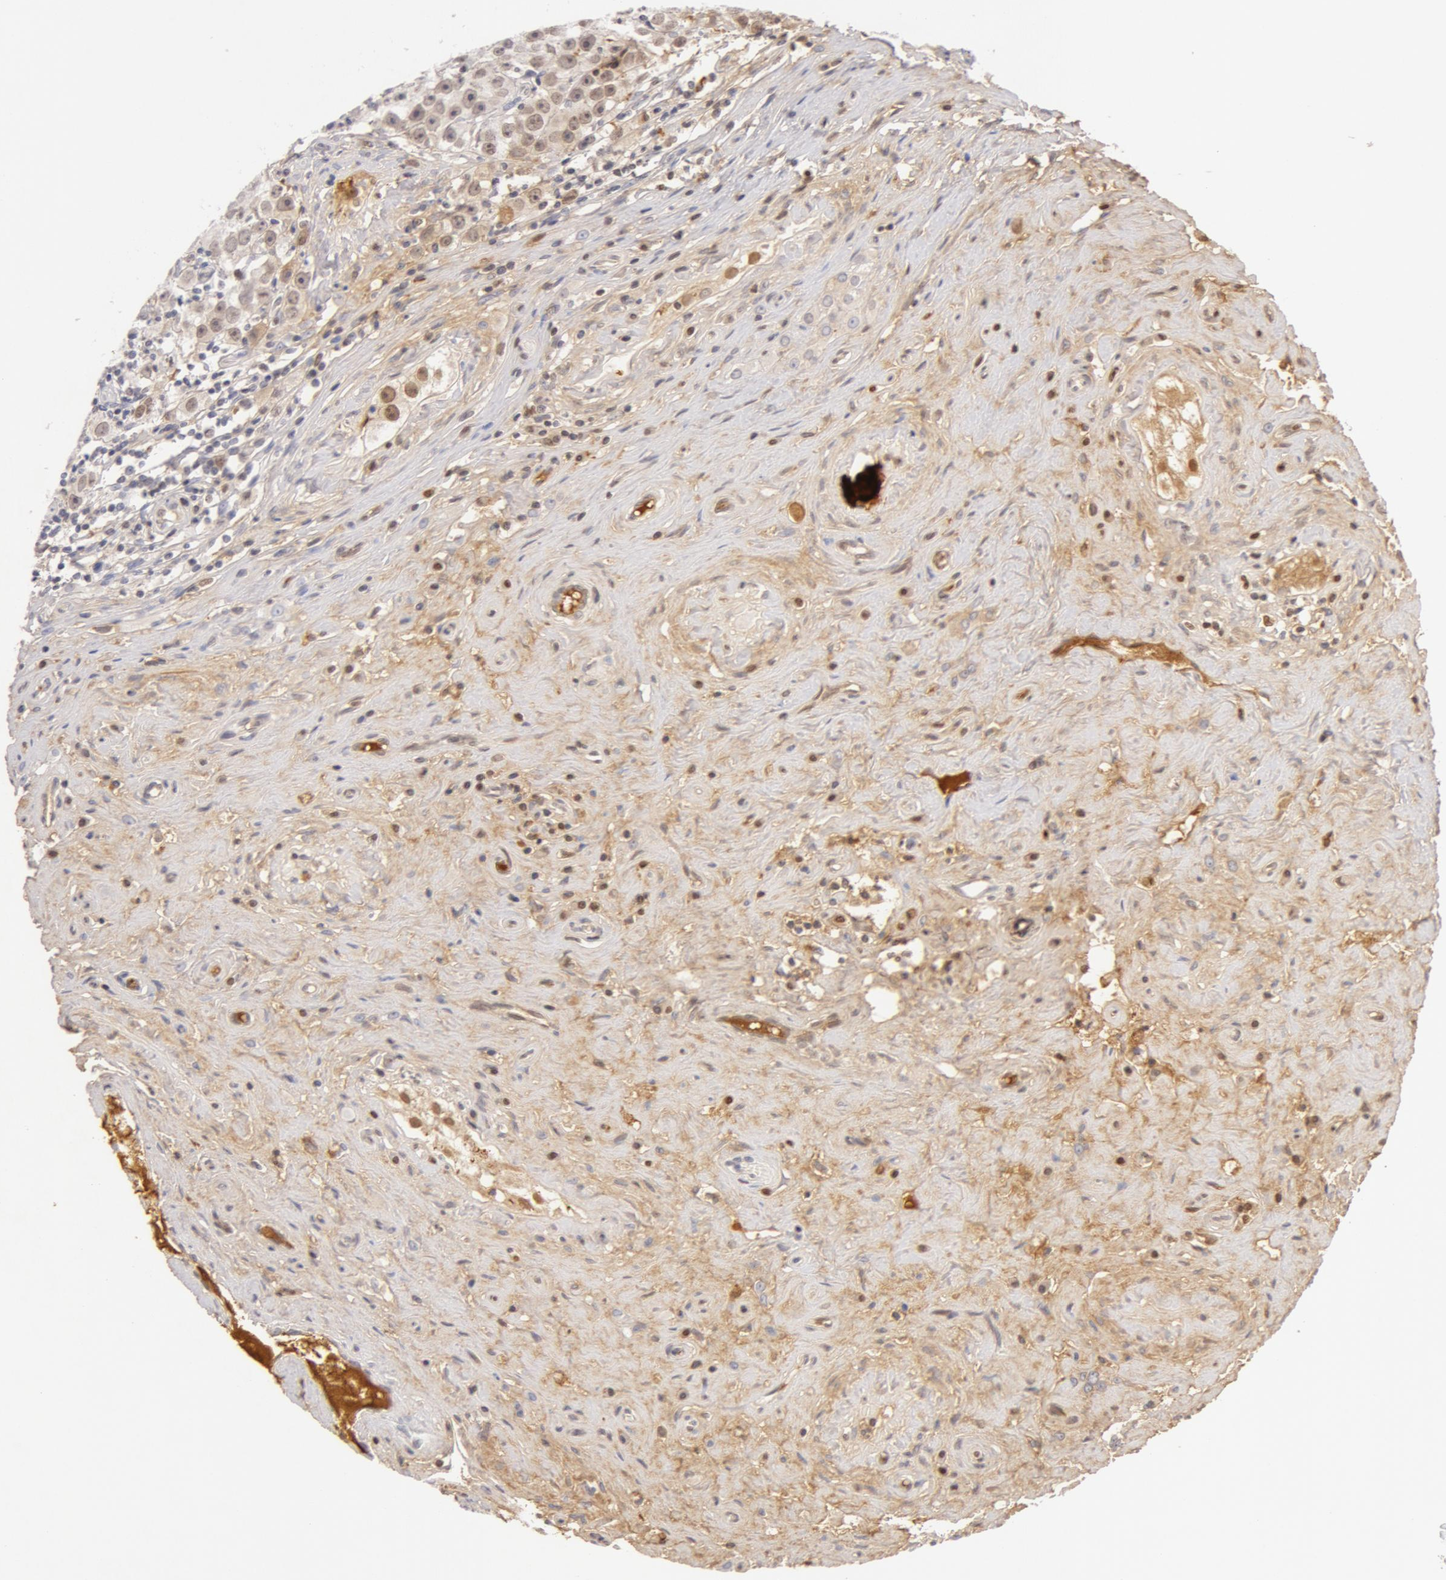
{"staining": {"intensity": "negative", "quantity": "none", "location": "none"}, "tissue": "testis cancer", "cell_type": "Tumor cells", "image_type": "cancer", "snomed": [{"axis": "morphology", "description": "Seminoma, NOS"}, {"axis": "topography", "description": "Testis"}], "caption": "DAB (3,3'-diaminobenzidine) immunohistochemical staining of human testis seminoma reveals no significant expression in tumor cells.", "gene": "AHSG", "patient": {"sex": "male", "age": 32}}